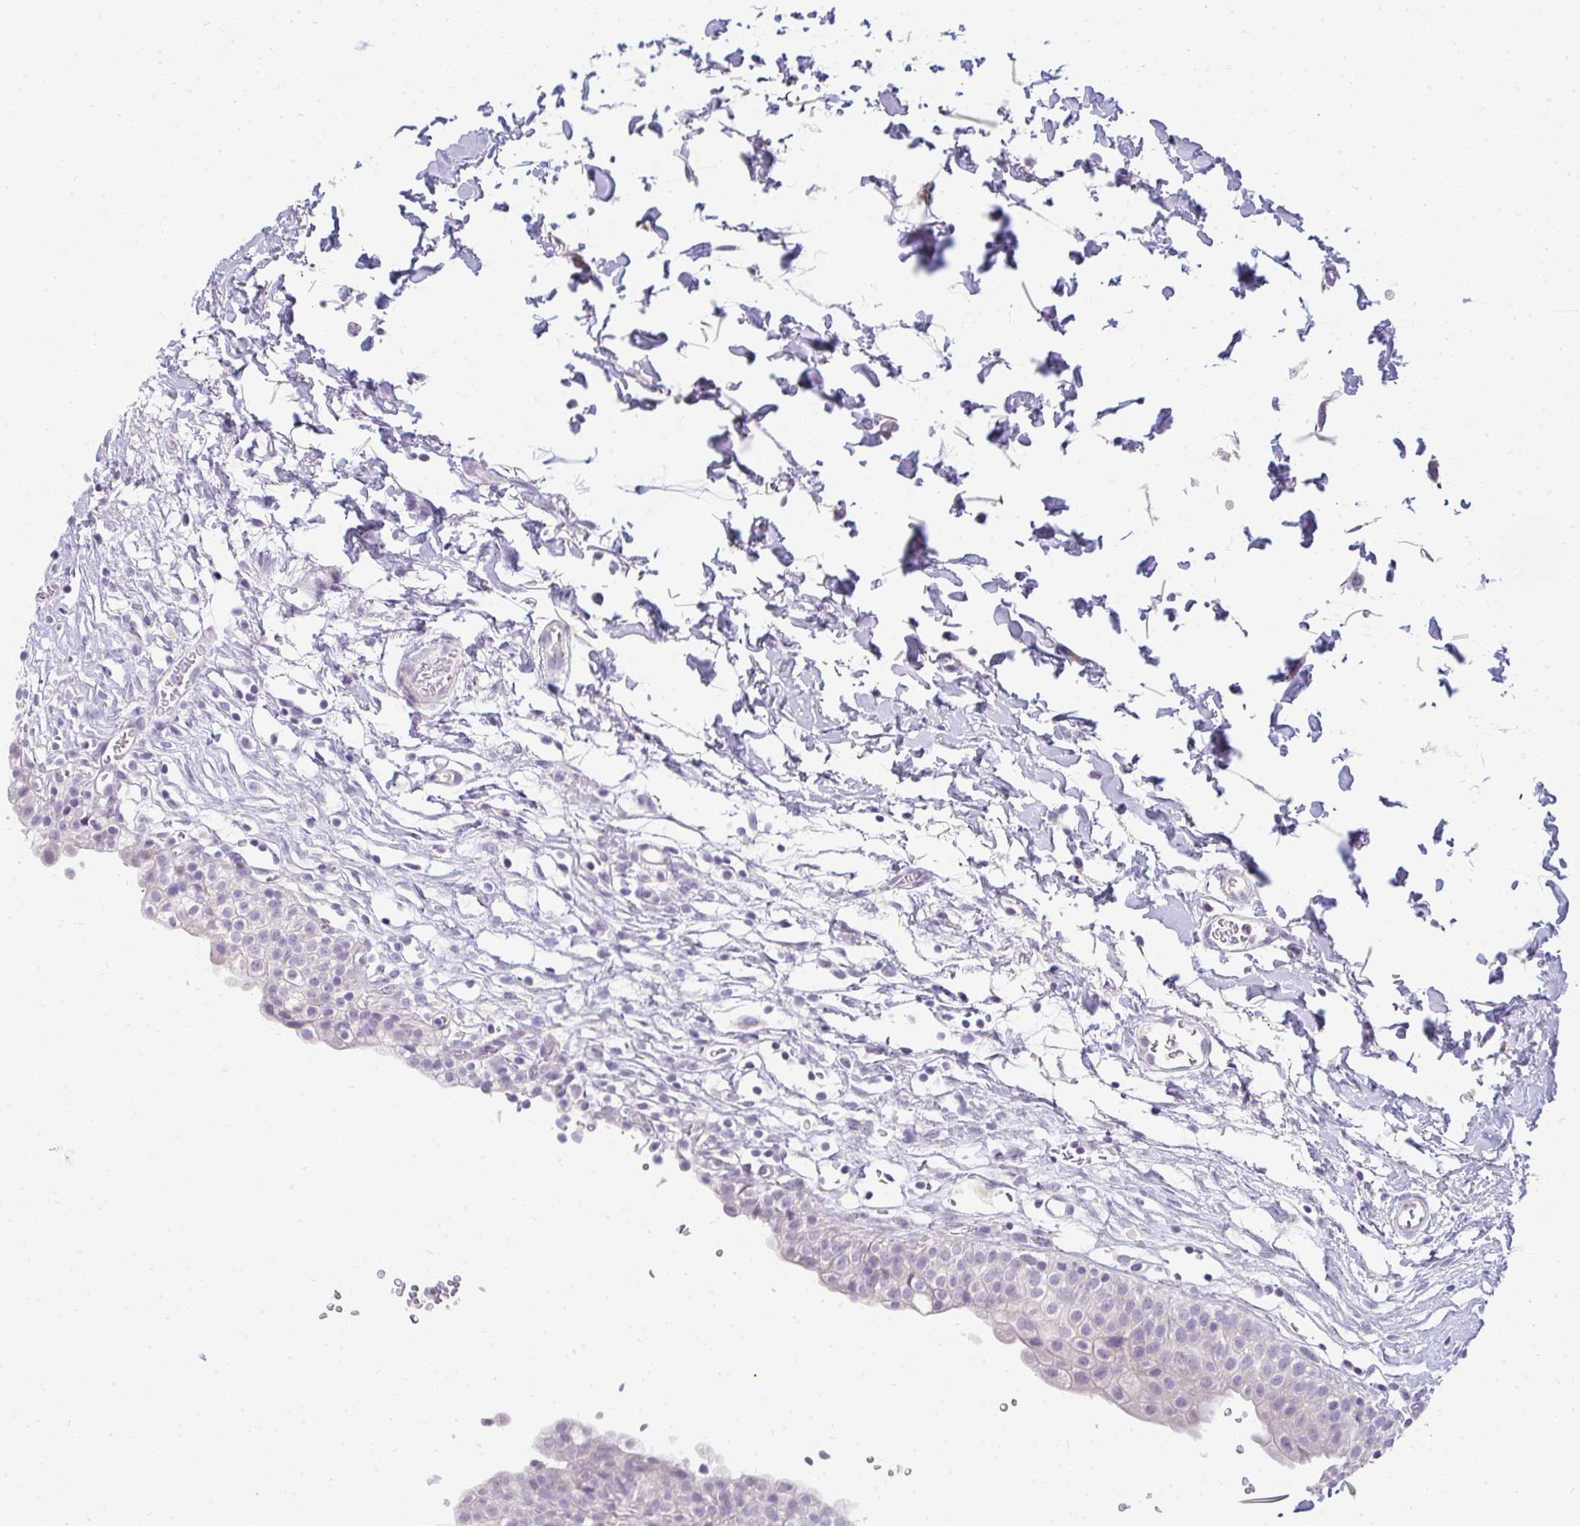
{"staining": {"intensity": "negative", "quantity": "none", "location": "none"}, "tissue": "urinary bladder", "cell_type": "Urothelial cells", "image_type": "normal", "snomed": [{"axis": "morphology", "description": "Normal tissue, NOS"}, {"axis": "topography", "description": "Urinary bladder"}, {"axis": "topography", "description": "Peripheral nerve tissue"}], "caption": "Photomicrograph shows no protein positivity in urothelial cells of unremarkable urinary bladder. (Immunohistochemistry (ihc), brightfield microscopy, high magnification).", "gene": "PPP1R3G", "patient": {"sex": "male", "age": 55}}